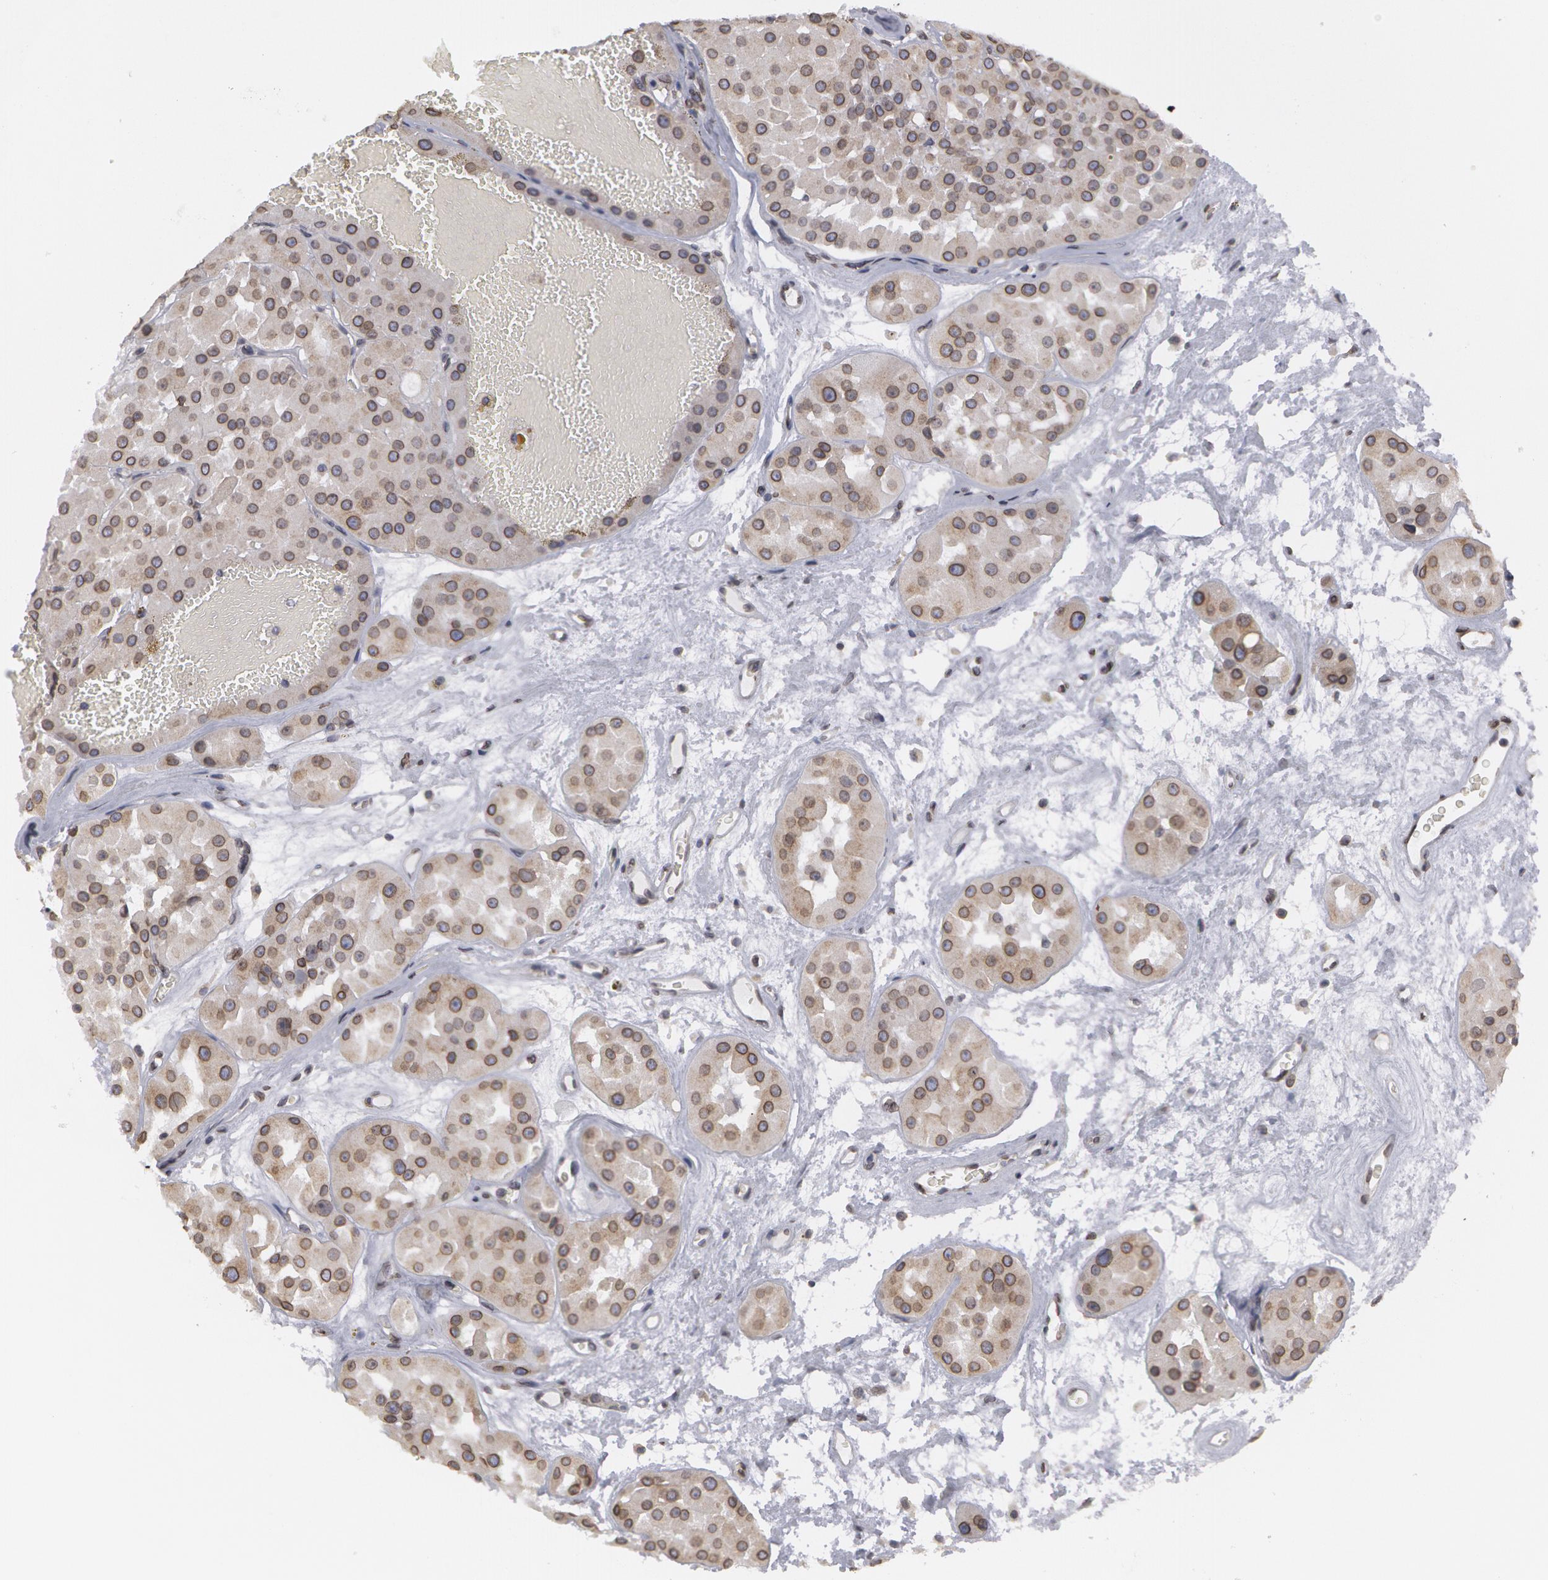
{"staining": {"intensity": "weak", "quantity": "25%-75%", "location": "cytoplasmic/membranous,nuclear"}, "tissue": "renal cancer", "cell_type": "Tumor cells", "image_type": "cancer", "snomed": [{"axis": "morphology", "description": "Adenocarcinoma, uncertain malignant potential"}, {"axis": "topography", "description": "Kidney"}], "caption": "A low amount of weak cytoplasmic/membranous and nuclear staining is seen in about 25%-75% of tumor cells in renal cancer tissue. (Stains: DAB (3,3'-diaminobenzidine) in brown, nuclei in blue, Microscopy: brightfield microscopy at high magnification).", "gene": "EMD", "patient": {"sex": "male", "age": 63}}